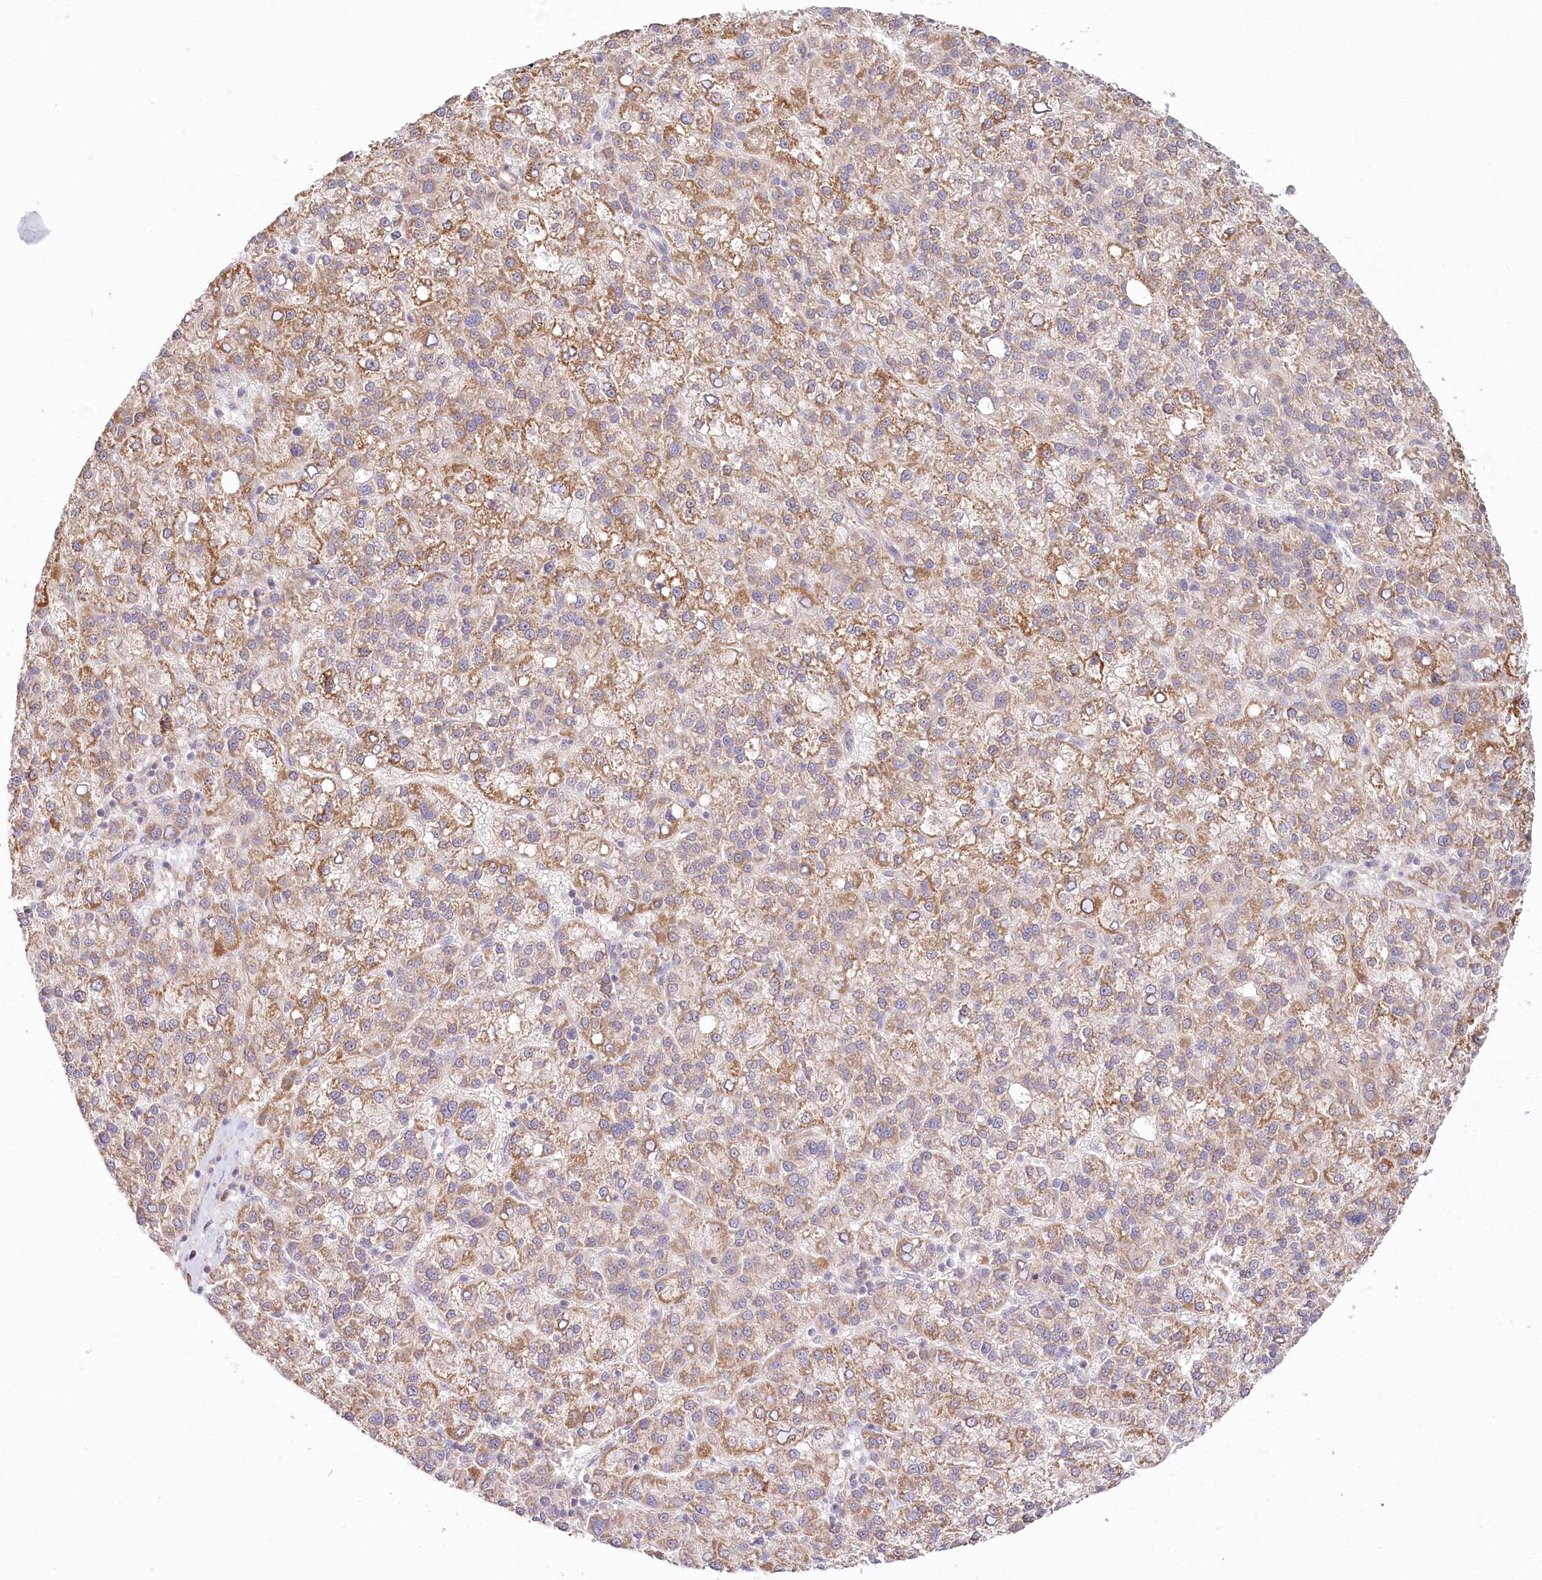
{"staining": {"intensity": "moderate", "quantity": ">75%", "location": "cytoplasmic/membranous"}, "tissue": "liver cancer", "cell_type": "Tumor cells", "image_type": "cancer", "snomed": [{"axis": "morphology", "description": "Carcinoma, Hepatocellular, NOS"}, {"axis": "topography", "description": "Liver"}], "caption": "This is an image of immunohistochemistry (IHC) staining of liver hepatocellular carcinoma, which shows moderate positivity in the cytoplasmic/membranous of tumor cells.", "gene": "CEP70", "patient": {"sex": "female", "age": 58}}